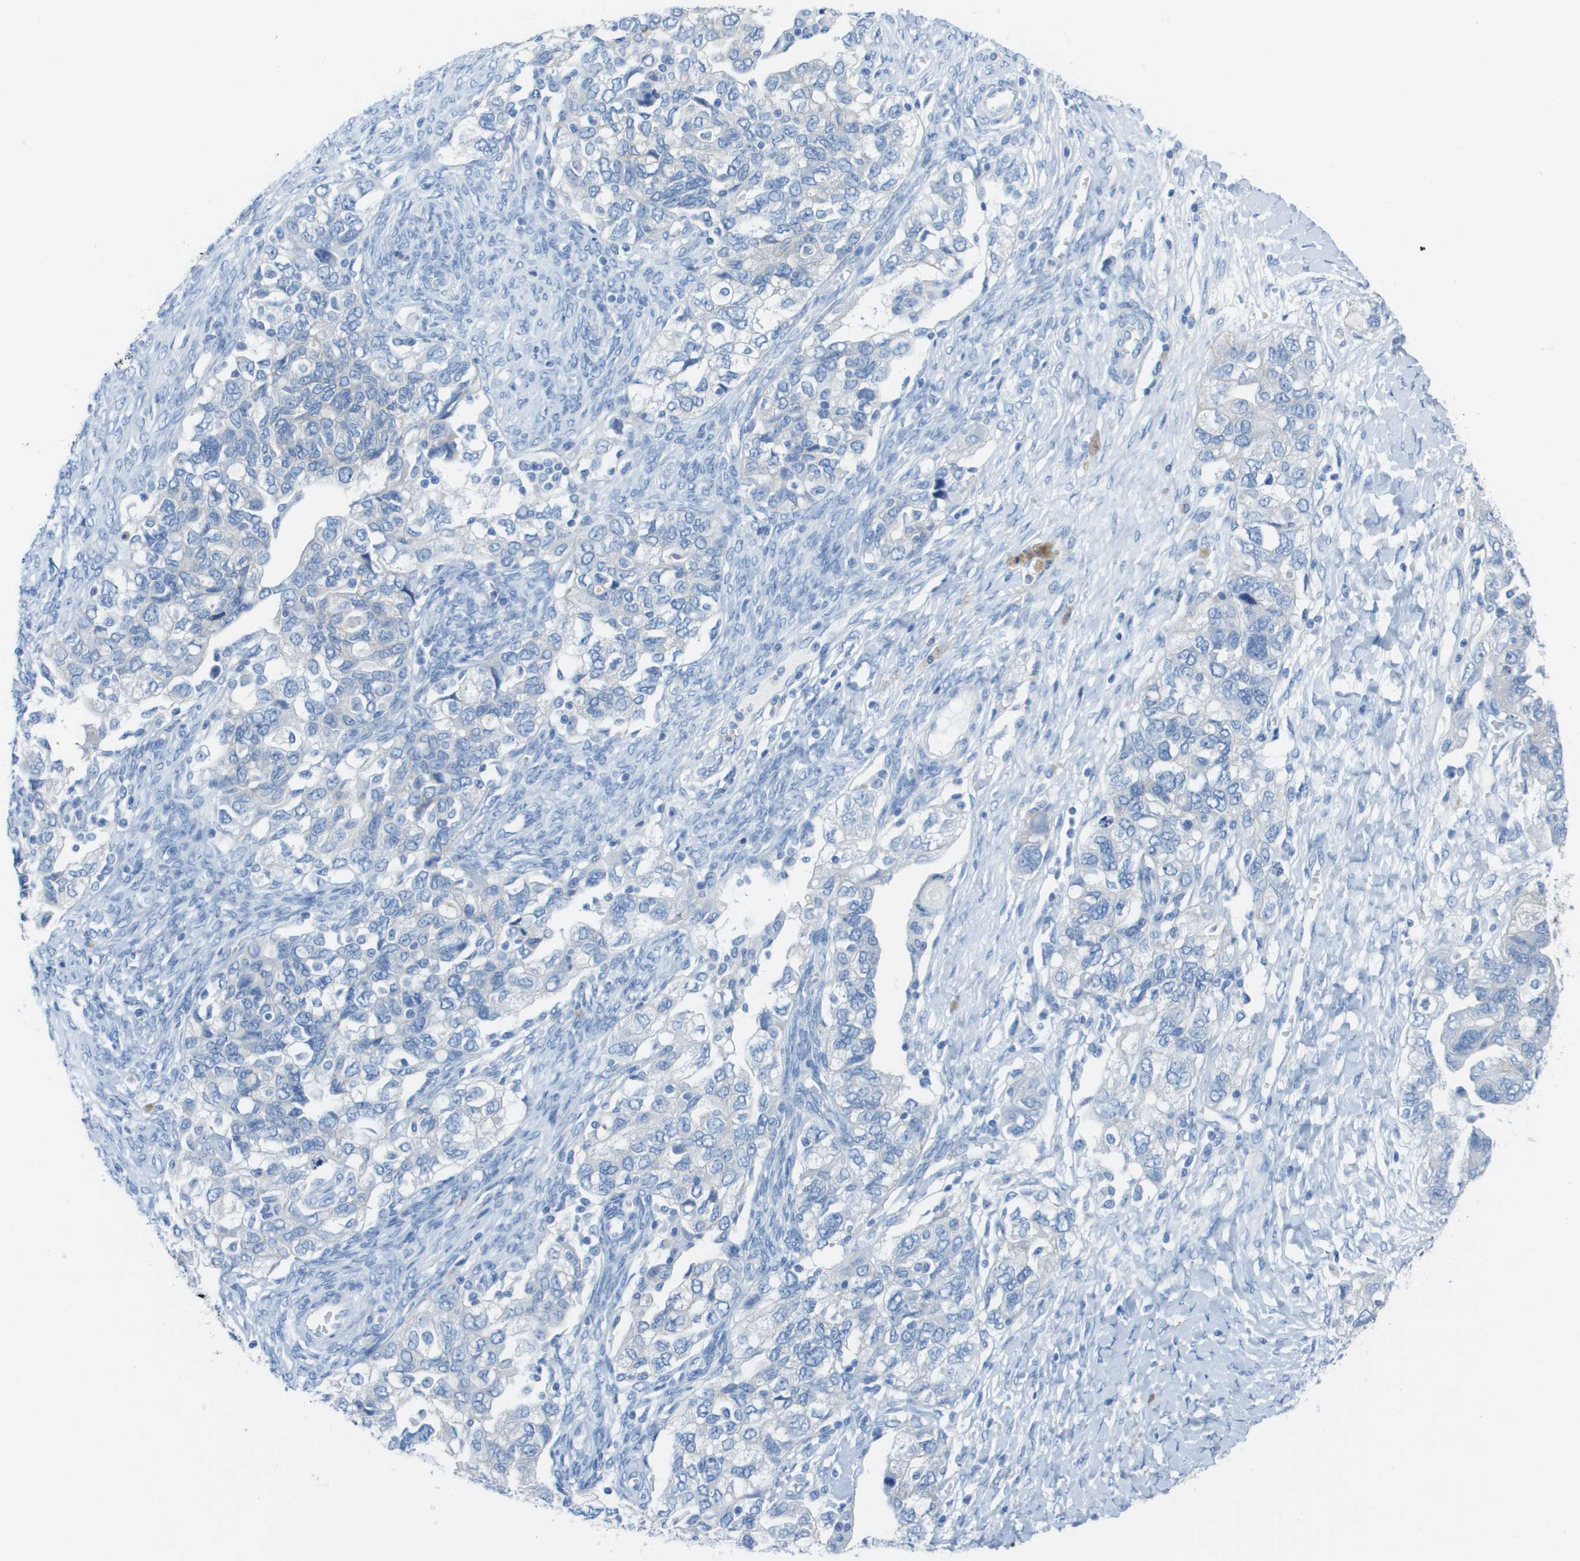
{"staining": {"intensity": "negative", "quantity": "none", "location": "none"}, "tissue": "ovarian cancer", "cell_type": "Tumor cells", "image_type": "cancer", "snomed": [{"axis": "morphology", "description": "Carcinoma, NOS"}, {"axis": "morphology", "description": "Cystadenocarcinoma, serous, NOS"}, {"axis": "topography", "description": "Ovary"}], "caption": "Ovarian cancer stained for a protein using IHC displays no expression tumor cells.", "gene": "CD46", "patient": {"sex": "female", "age": 69}}